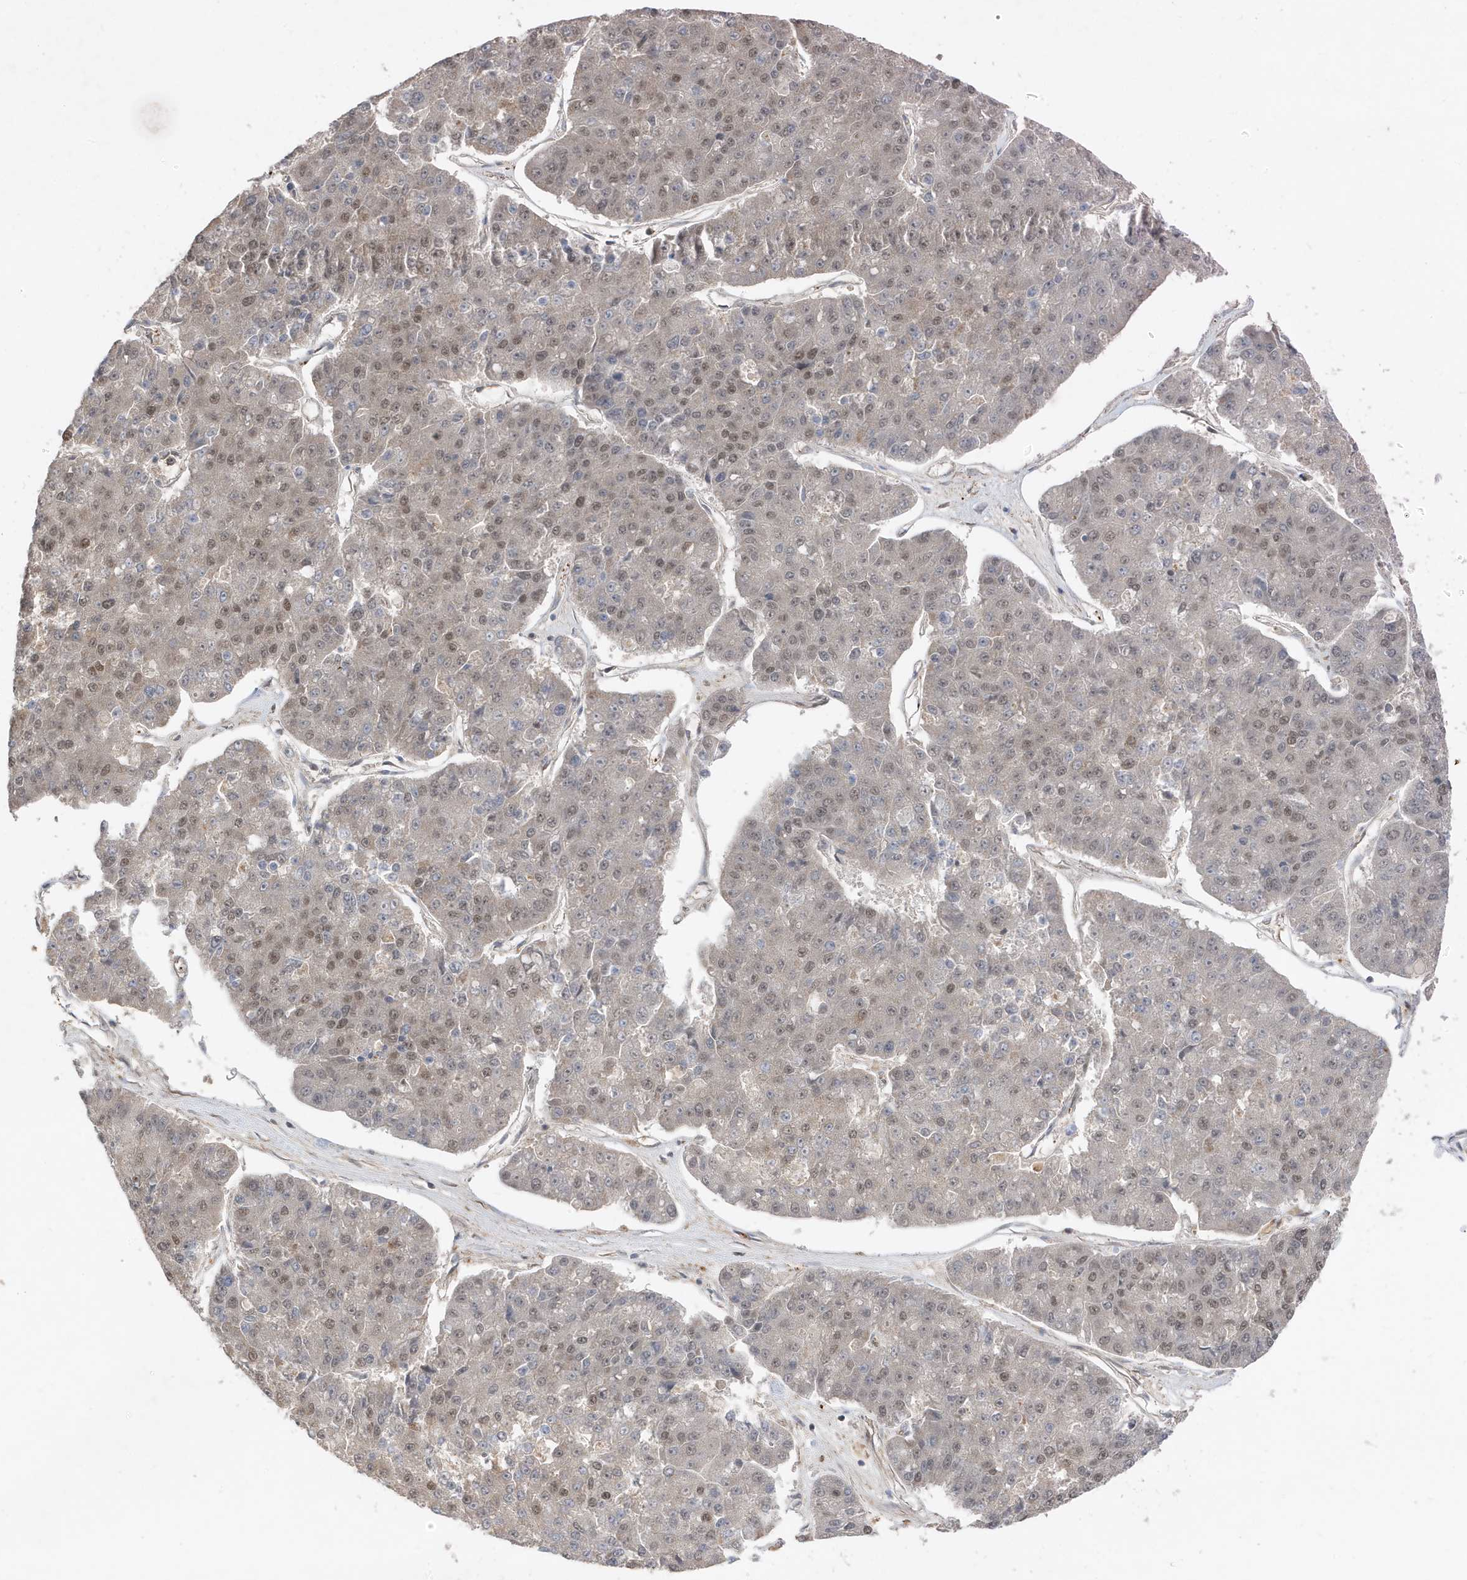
{"staining": {"intensity": "moderate", "quantity": "25%-75%", "location": "cytoplasmic/membranous,nuclear"}, "tissue": "pancreatic cancer", "cell_type": "Tumor cells", "image_type": "cancer", "snomed": [{"axis": "morphology", "description": "Adenocarcinoma, NOS"}, {"axis": "topography", "description": "Pancreas"}], "caption": "Pancreatic cancer stained for a protein reveals moderate cytoplasmic/membranous and nuclear positivity in tumor cells. (Stains: DAB (3,3'-diaminobenzidine) in brown, nuclei in blue, Microscopy: brightfield microscopy at high magnification).", "gene": "MAST3", "patient": {"sex": "male", "age": 50}}